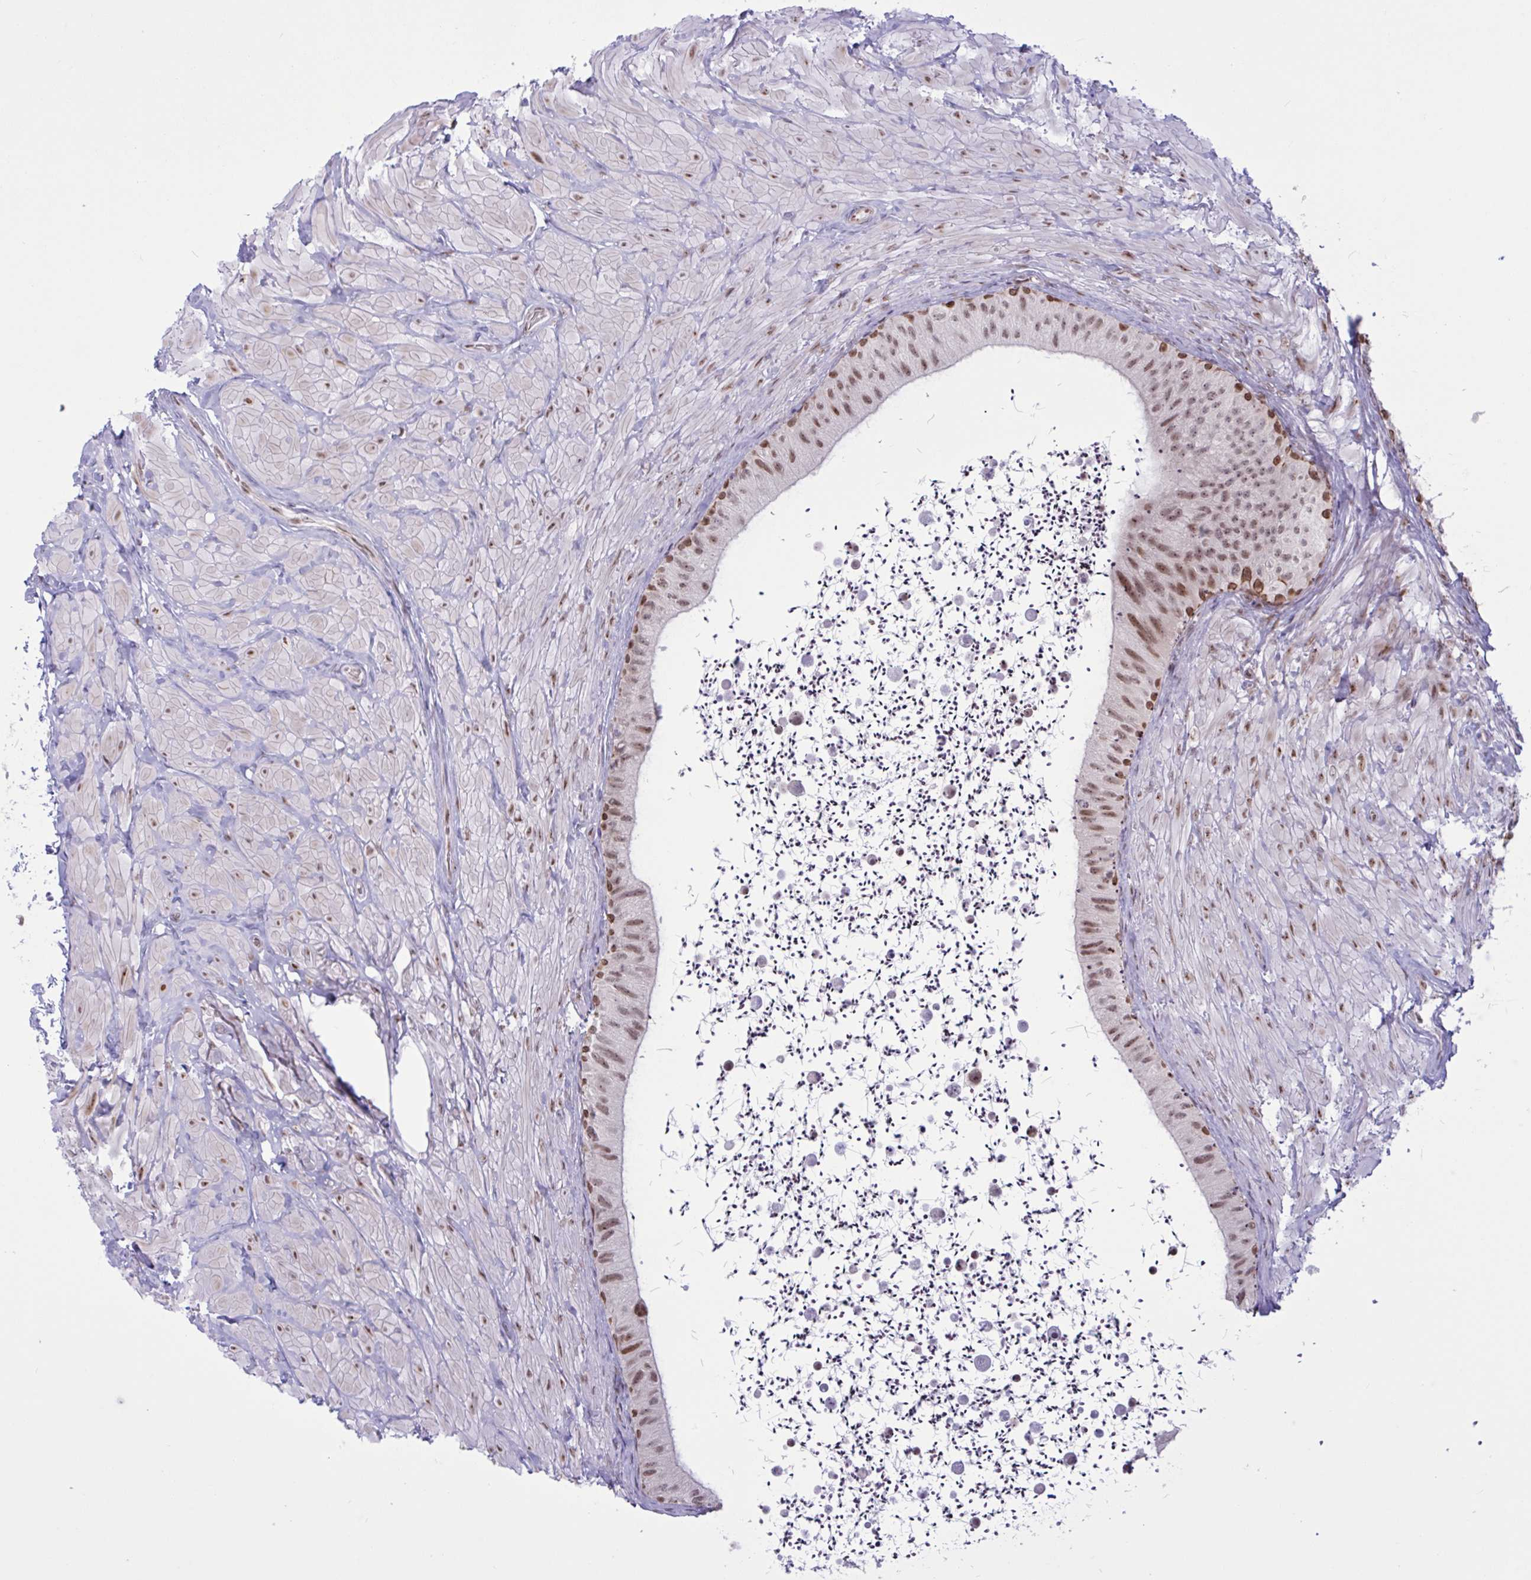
{"staining": {"intensity": "moderate", "quantity": ">75%", "location": "nuclear"}, "tissue": "epididymis", "cell_type": "Glandular cells", "image_type": "normal", "snomed": [{"axis": "morphology", "description": "Normal tissue, NOS"}, {"axis": "topography", "description": "Epididymis"}, {"axis": "topography", "description": "Peripheral nerve tissue"}], "caption": "Immunohistochemical staining of normal epididymis exhibits medium levels of moderate nuclear staining in approximately >75% of glandular cells. (DAB IHC, brown staining for protein, blue staining for nuclei).", "gene": "PRMT6", "patient": {"sex": "male", "age": 32}}